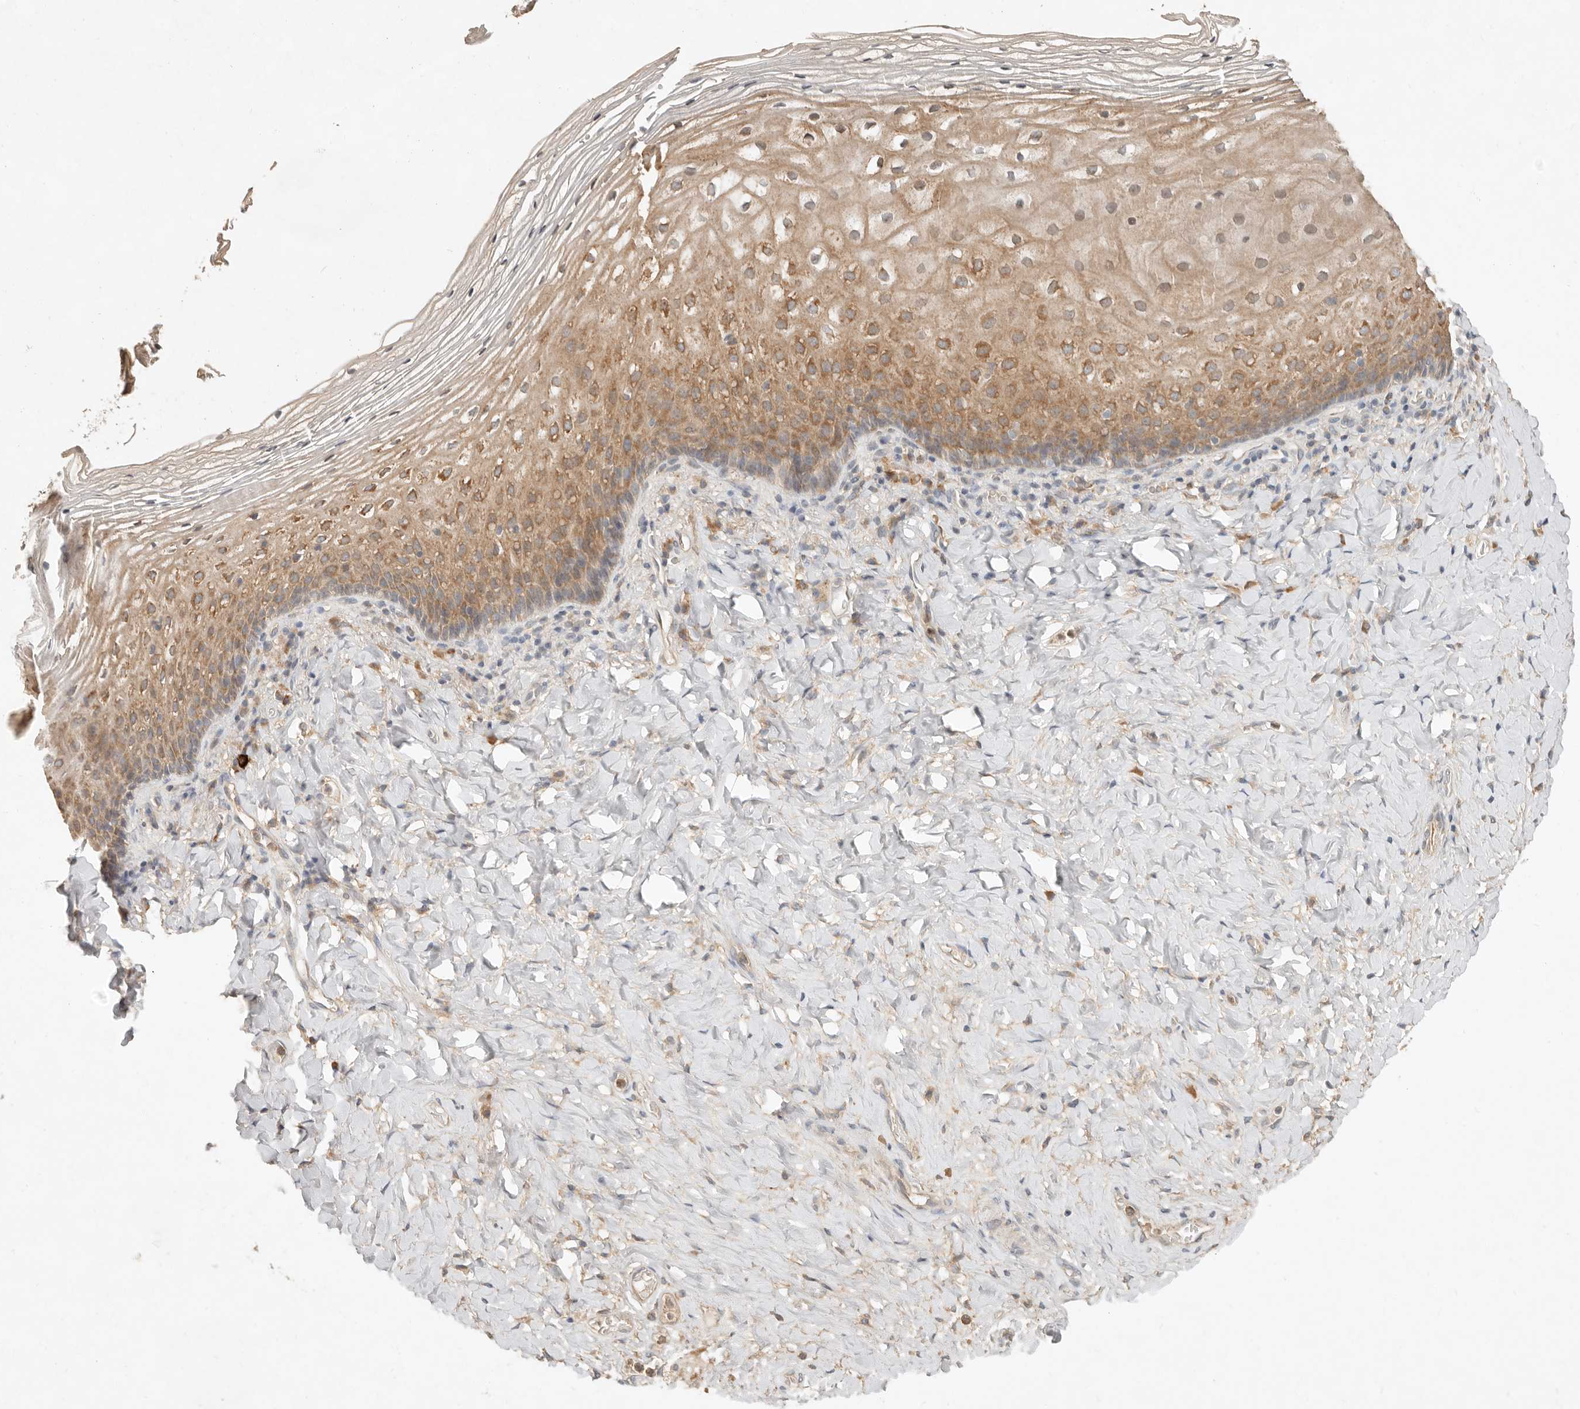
{"staining": {"intensity": "moderate", "quantity": ">75%", "location": "cytoplasmic/membranous"}, "tissue": "vagina", "cell_type": "Squamous epithelial cells", "image_type": "normal", "snomed": [{"axis": "morphology", "description": "Normal tissue, NOS"}, {"axis": "topography", "description": "Vagina"}], "caption": "Squamous epithelial cells exhibit medium levels of moderate cytoplasmic/membranous staining in approximately >75% of cells in unremarkable vagina.", "gene": "ARHGEF10L", "patient": {"sex": "female", "age": 60}}